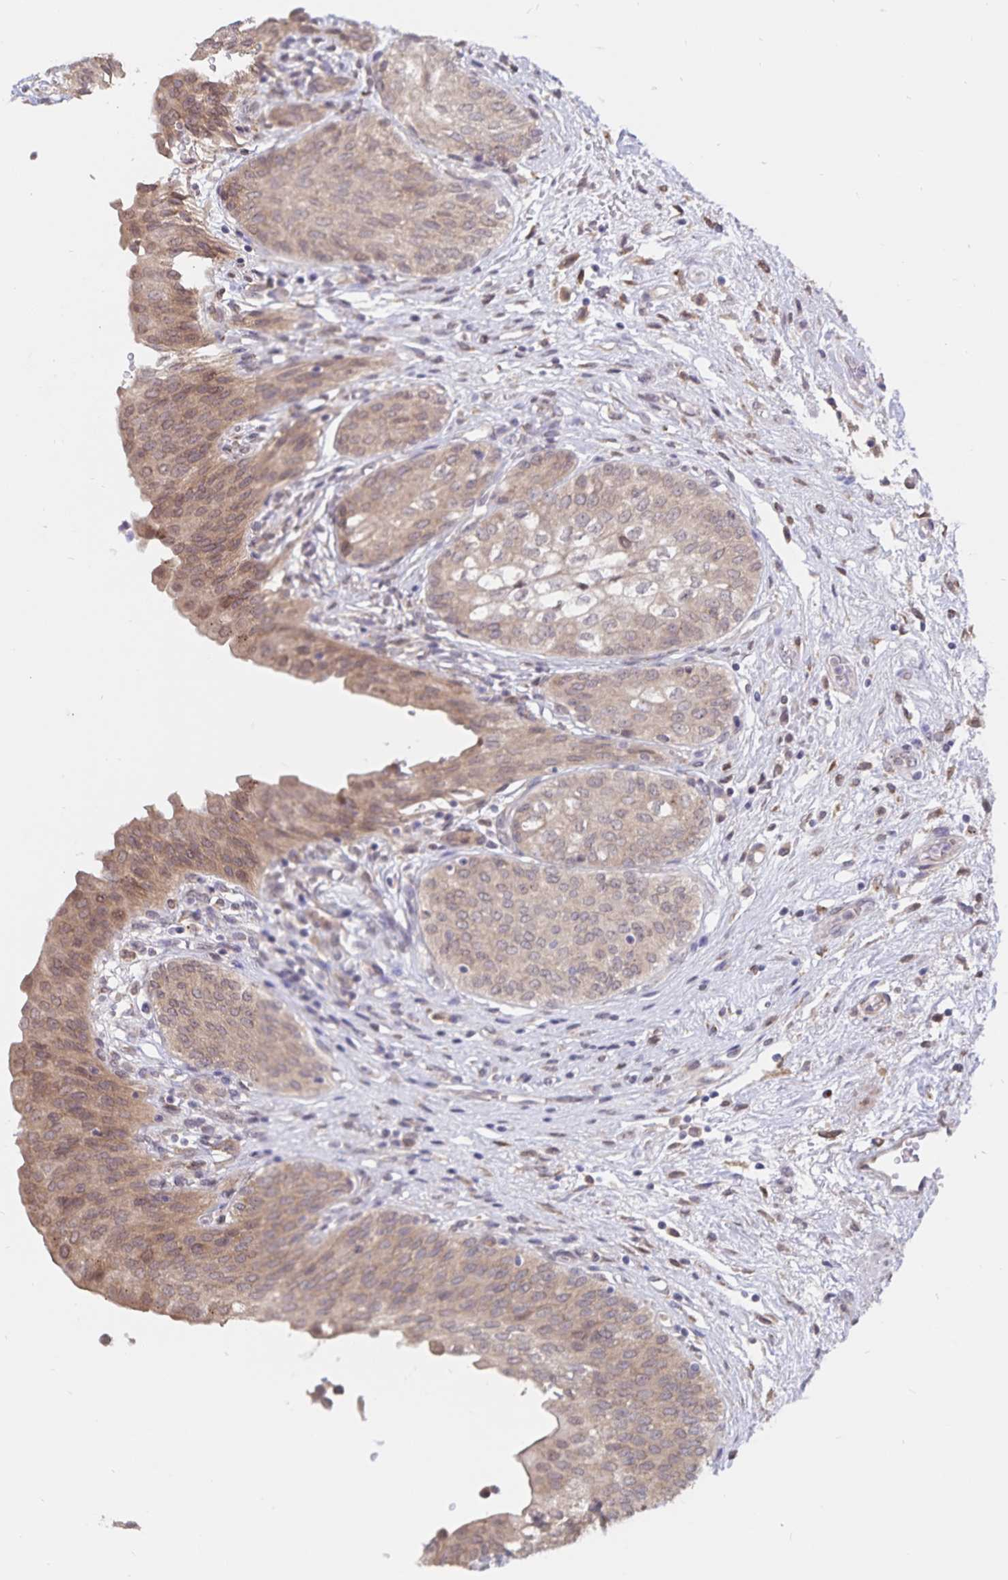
{"staining": {"intensity": "moderate", "quantity": ">75%", "location": "cytoplasmic/membranous,nuclear"}, "tissue": "urinary bladder", "cell_type": "Urothelial cells", "image_type": "normal", "snomed": [{"axis": "morphology", "description": "Normal tissue, NOS"}, {"axis": "topography", "description": "Urinary bladder"}], "caption": "About >75% of urothelial cells in normal urinary bladder display moderate cytoplasmic/membranous,nuclear protein positivity as visualized by brown immunohistochemical staining.", "gene": "ATP2A2", "patient": {"sex": "male", "age": 68}}